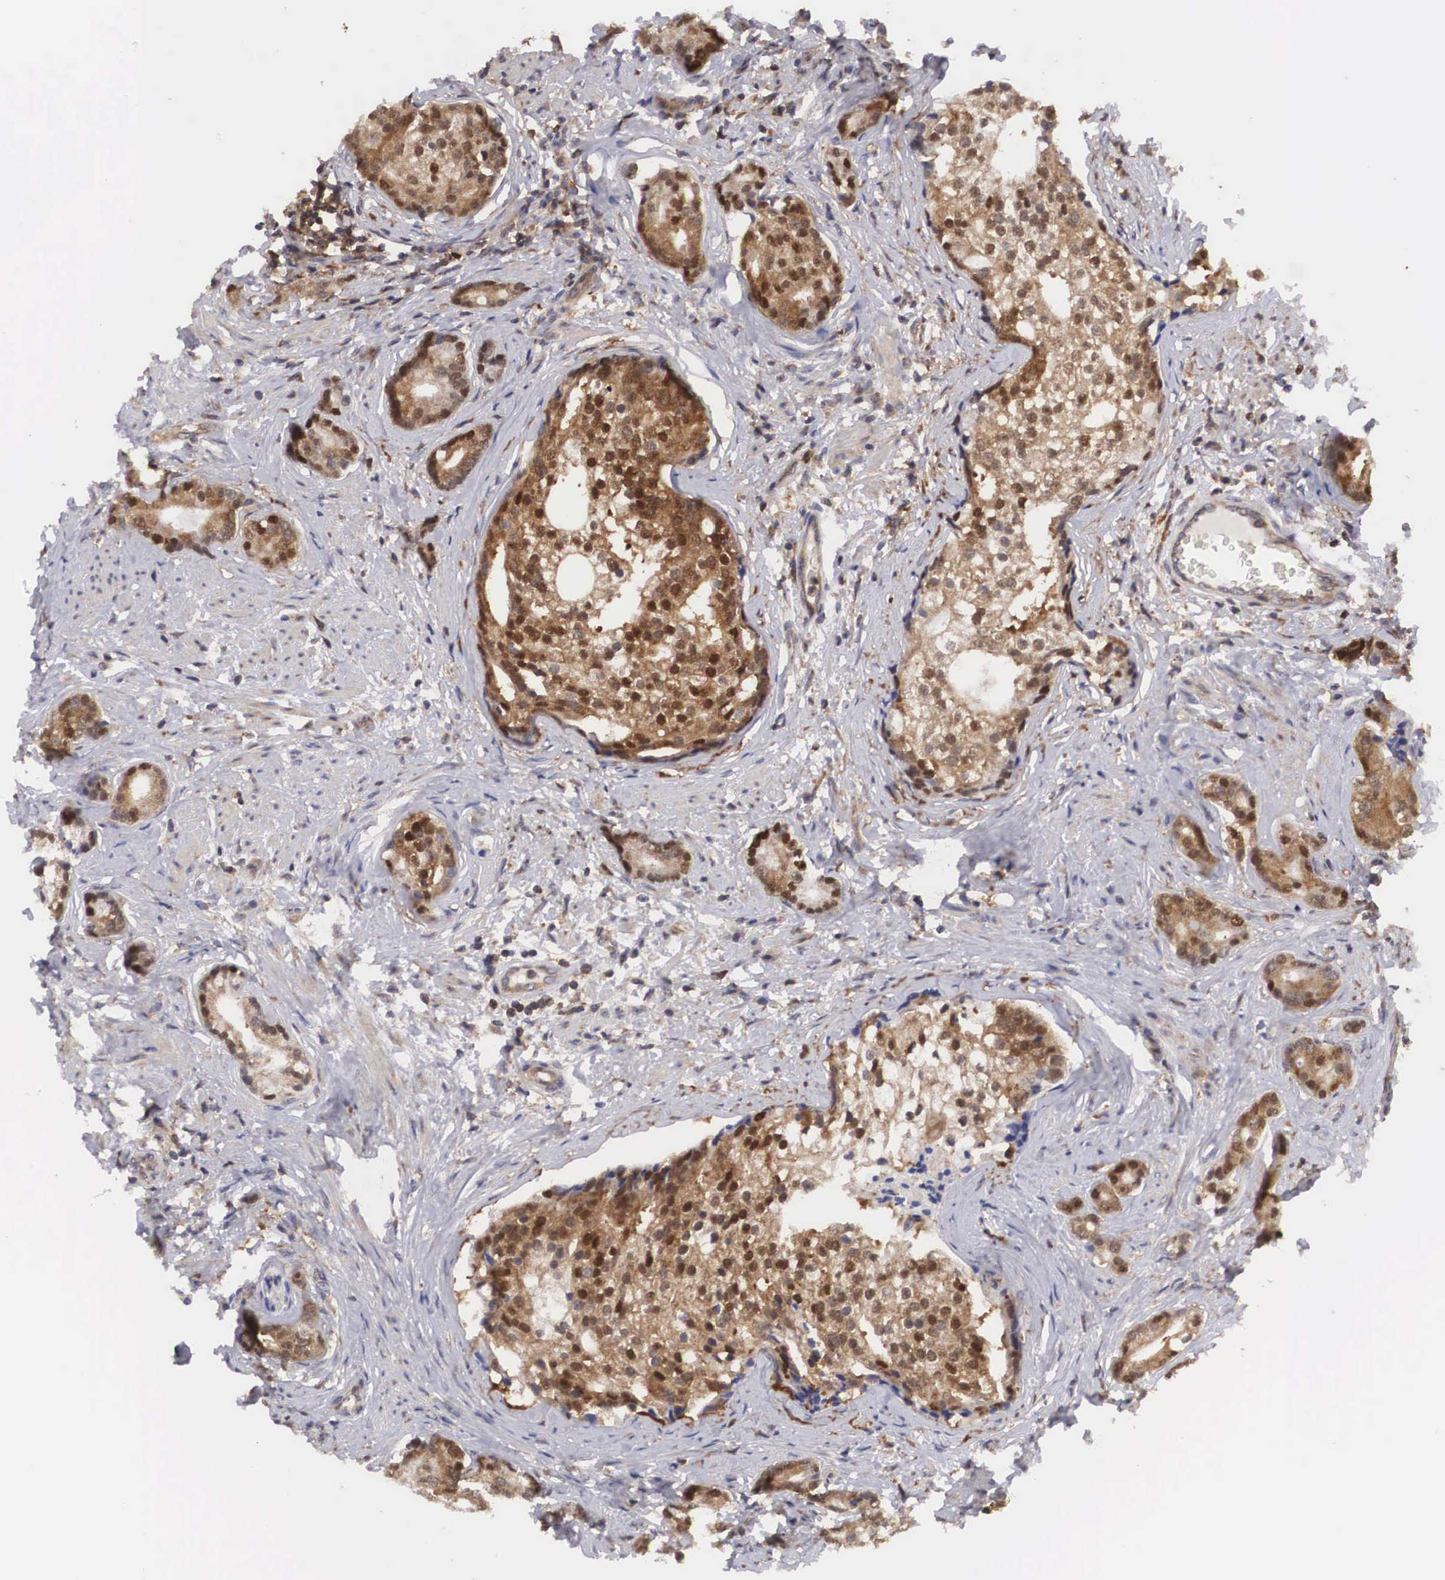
{"staining": {"intensity": "moderate", "quantity": ">75%", "location": "cytoplasmic/membranous,nuclear"}, "tissue": "prostate cancer", "cell_type": "Tumor cells", "image_type": "cancer", "snomed": [{"axis": "morphology", "description": "Adenocarcinoma, Medium grade"}, {"axis": "topography", "description": "Prostate"}], "caption": "This photomicrograph displays adenocarcinoma (medium-grade) (prostate) stained with IHC to label a protein in brown. The cytoplasmic/membranous and nuclear of tumor cells show moderate positivity for the protein. Nuclei are counter-stained blue.", "gene": "ADSL", "patient": {"sex": "male", "age": 59}}